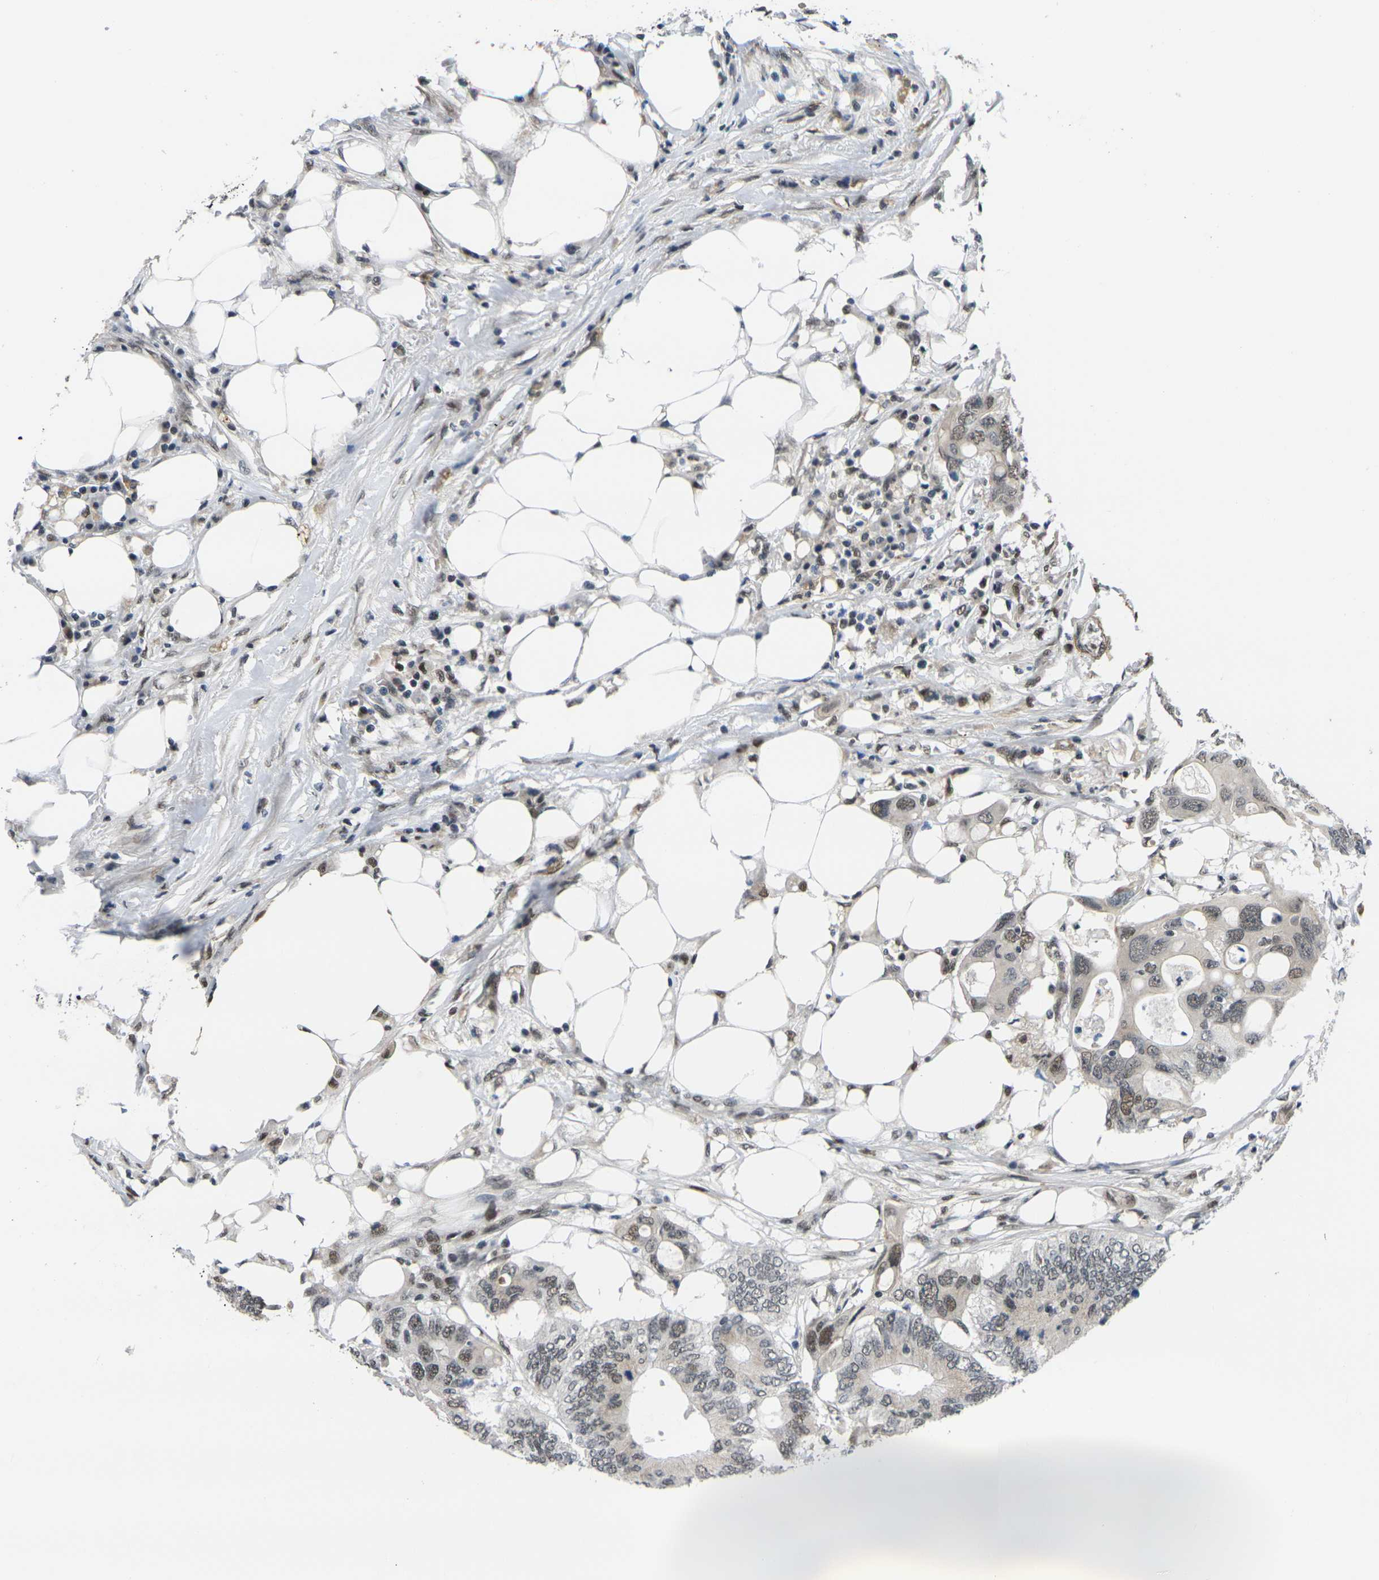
{"staining": {"intensity": "weak", "quantity": "<25%", "location": "cytoplasmic/membranous,nuclear"}, "tissue": "colorectal cancer", "cell_type": "Tumor cells", "image_type": "cancer", "snomed": [{"axis": "morphology", "description": "Adenocarcinoma, NOS"}, {"axis": "topography", "description": "Colon"}], "caption": "Immunohistochemistry (IHC) of colorectal cancer exhibits no staining in tumor cells. (DAB immunohistochemistry, high magnification).", "gene": "RBM7", "patient": {"sex": "male", "age": 71}}